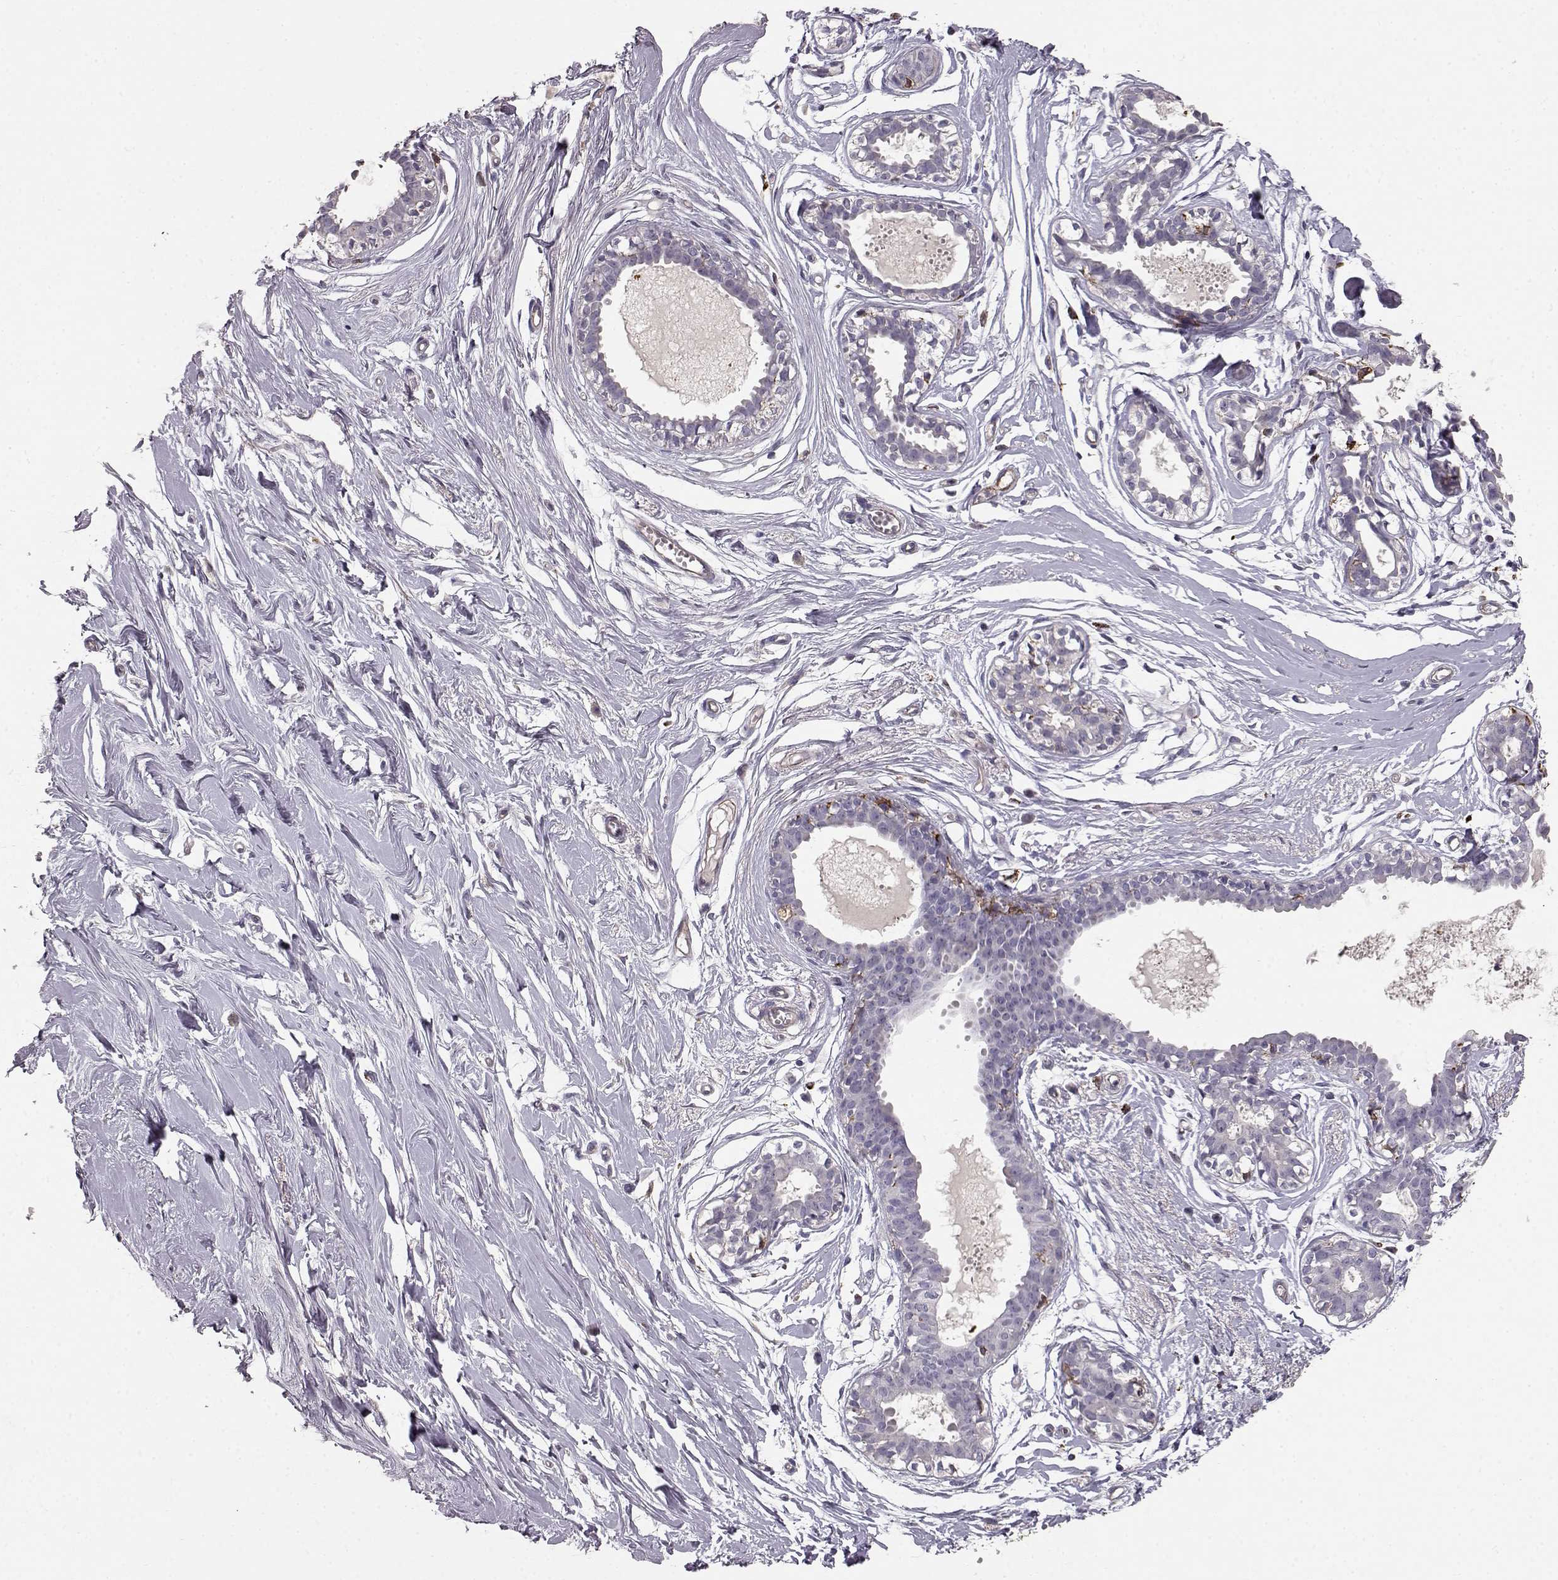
{"staining": {"intensity": "negative", "quantity": "none", "location": "none"}, "tissue": "breast", "cell_type": "Adipocytes", "image_type": "normal", "snomed": [{"axis": "morphology", "description": "Normal tissue, NOS"}, {"axis": "topography", "description": "Breast"}], "caption": "The micrograph demonstrates no significant positivity in adipocytes of breast.", "gene": "CCNF", "patient": {"sex": "female", "age": 49}}